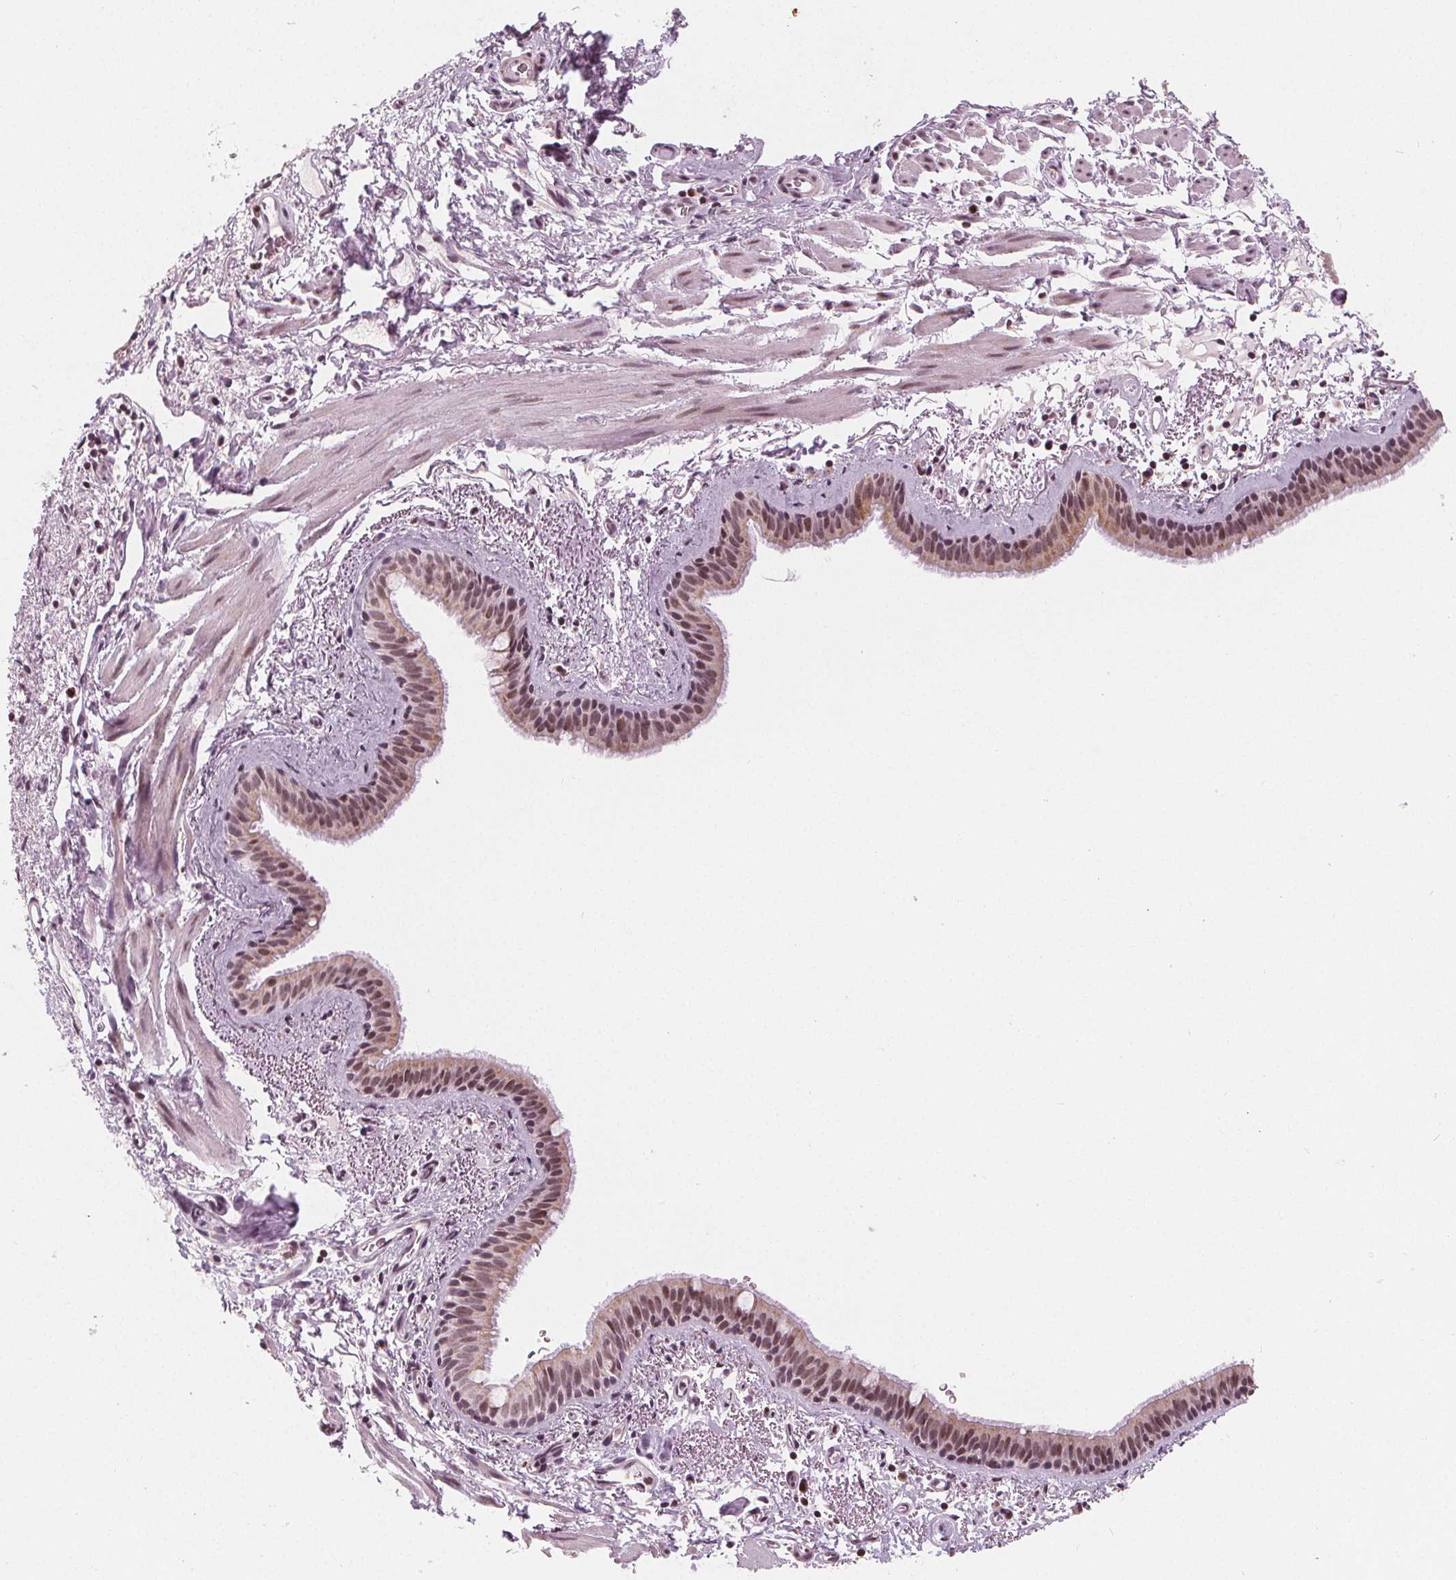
{"staining": {"intensity": "moderate", "quantity": "25%-75%", "location": "nuclear"}, "tissue": "bronchus", "cell_type": "Respiratory epithelial cells", "image_type": "normal", "snomed": [{"axis": "morphology", "description": "Normal tissue, NOS"}, {"axis": "topography", "description": "Bronchus"}], "caption": "Protein expression by IHC reveals moderate nuclear staining in approximately 25%-75% of respiratory epithelial cells in unremarkable bronchus.", "gene": "DPM2", "patient": {"sex": "female", "age": 61}}